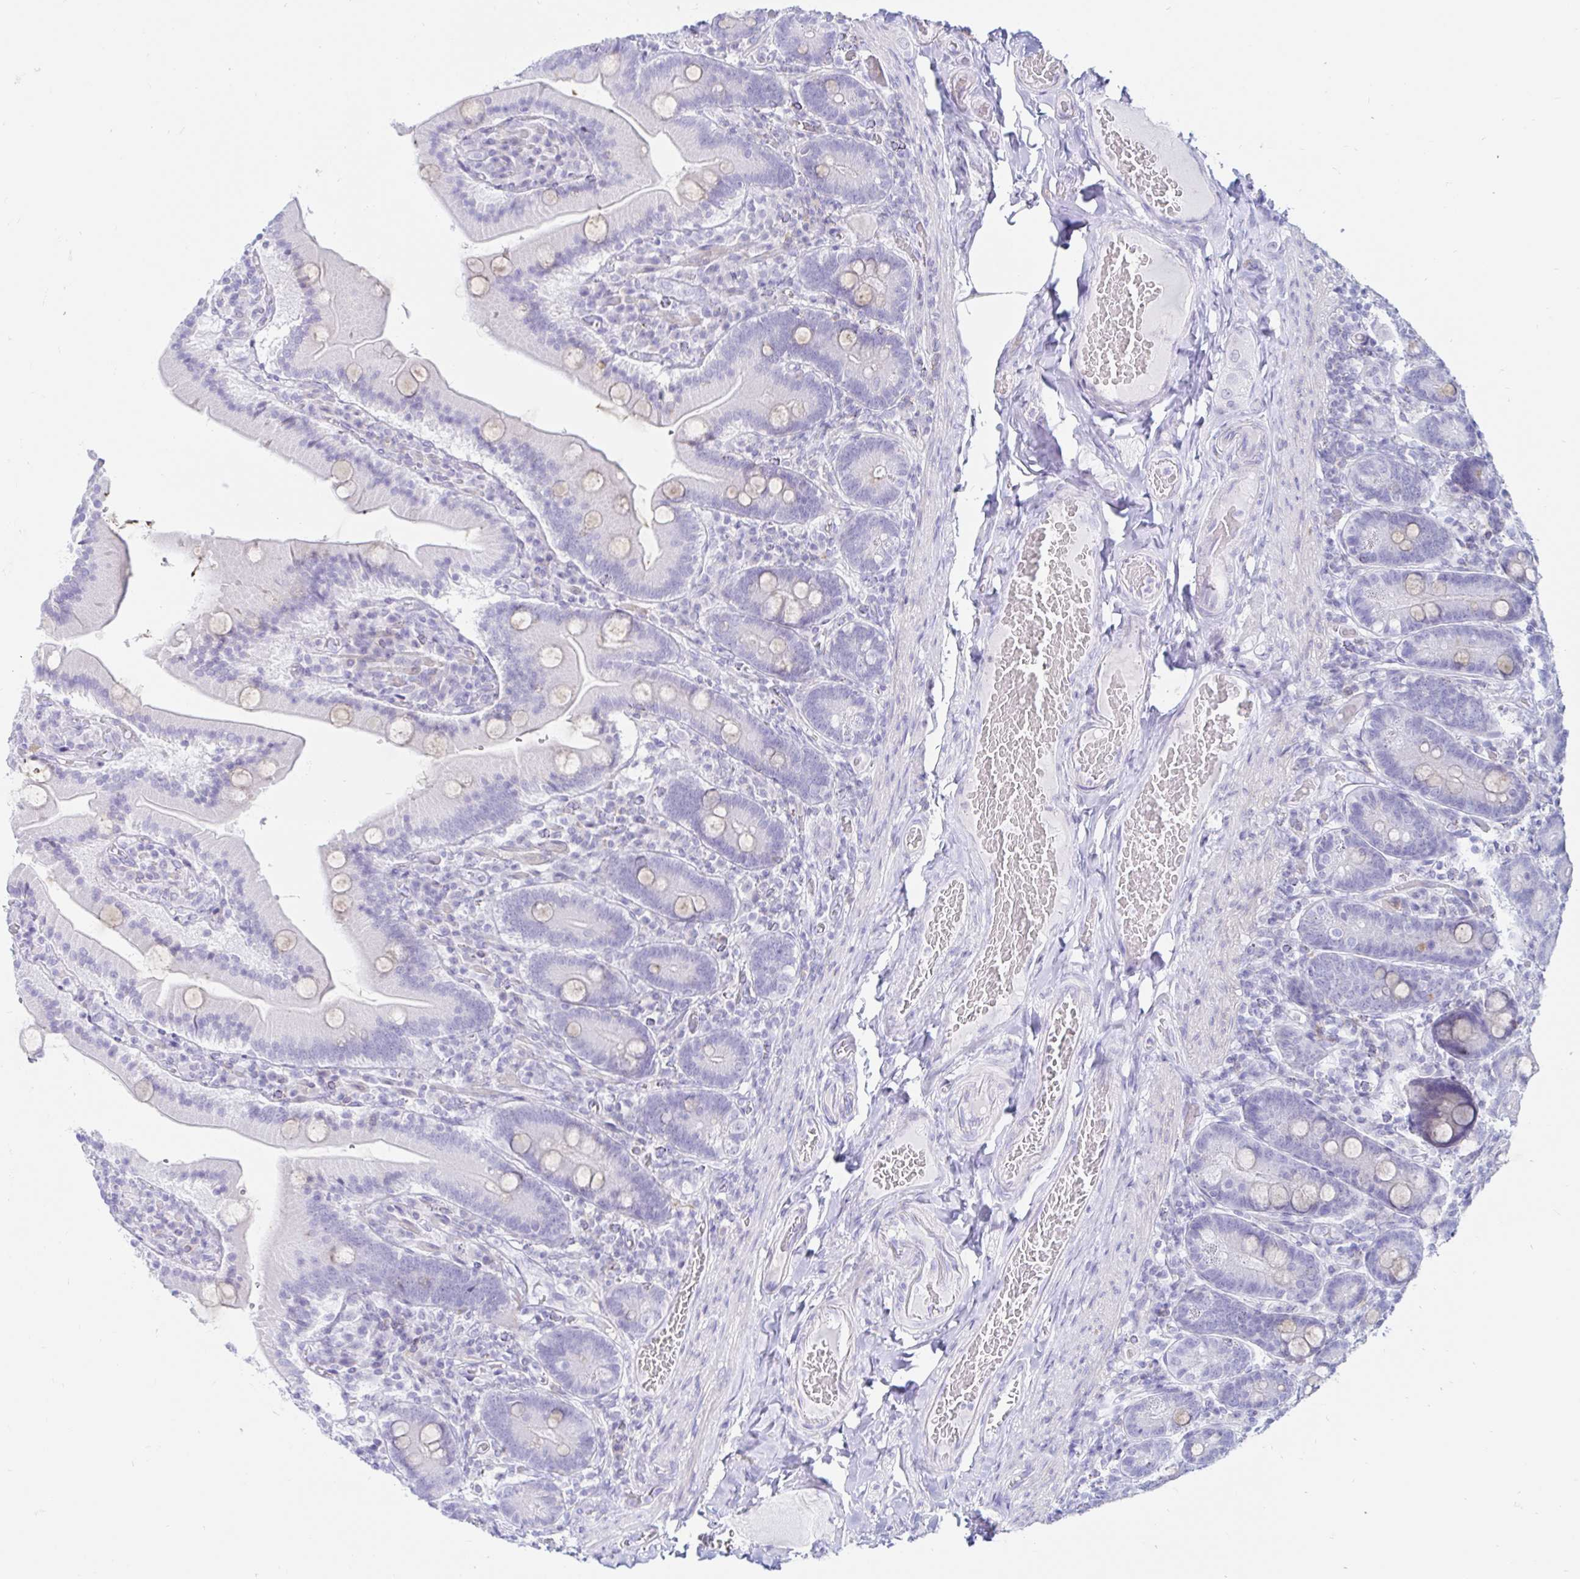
{"staining": {"intensity": "negative", "quantity": "none", "location": "none"}, "tissue": "duodenum", "cell_type": "Glandular cells", "image_type": "normal", "snomed": [{"axis": "morphology", "description": "Normal tissue, NOS"}, {"axis": "topography", "description": "Duodenum"}], "caption": "Photomicrograph shows no significant protein staining in glandular cells of benign duodenum.", "gene": "BEST1", "patient": {"sex": "female", "age": 62}}